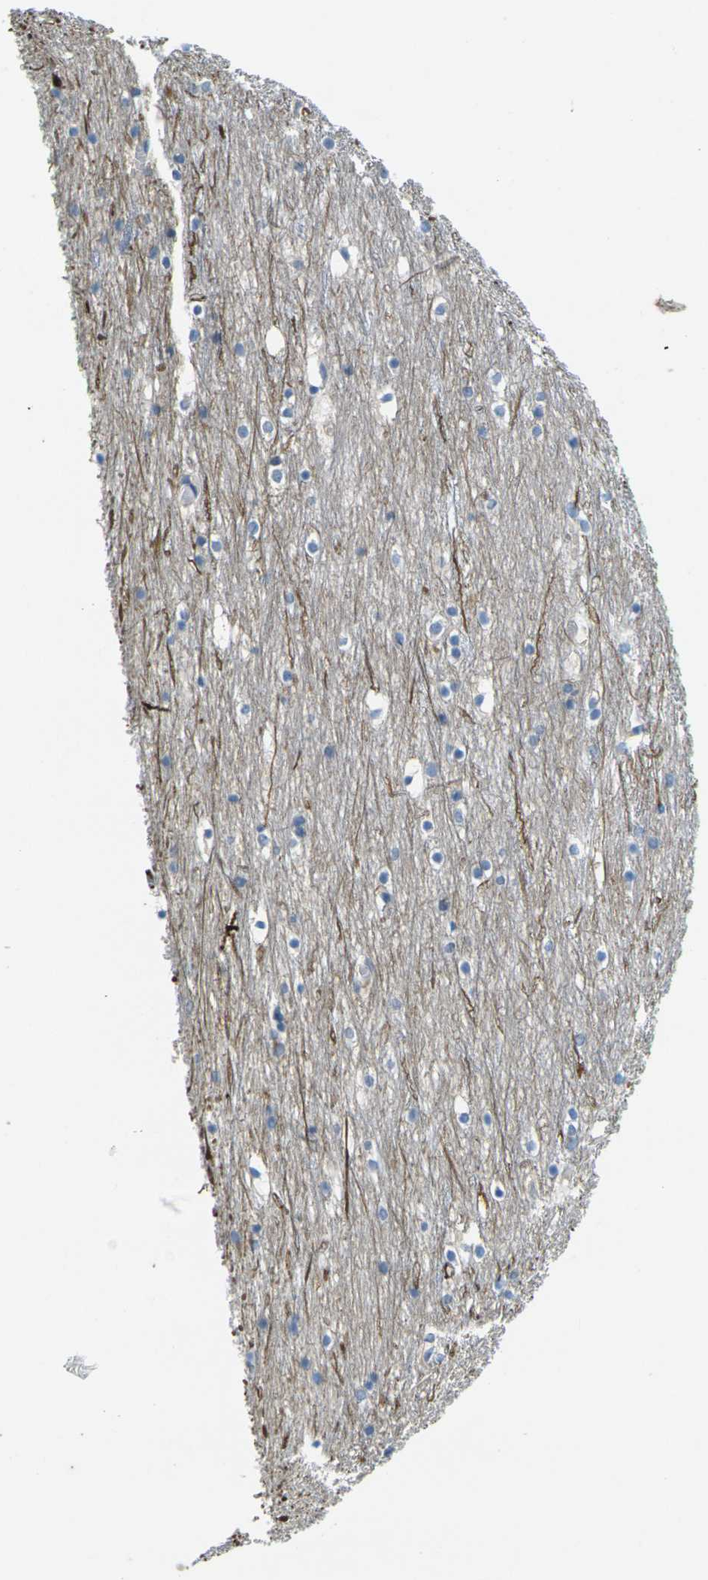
{"staining": {"intensity": "negative", "quantity": "none", "location": "none"}, "tissue": "cerebral cortex", "cell_type": "Endothelial cells", "image_type": "normal", "snomed": [{"axis": "morphology", "description": "Normal tissue, NOS"}, {"axis": "topography", "description": "Cerebral cortex"}], "caption": "DAB immunohistochemical staining of unremarkable human cerebral cortex reveals no significant positivity in endothelial cells.", "gene": "CYP2C8", "patient": {"sex": "male", "age": 45}}